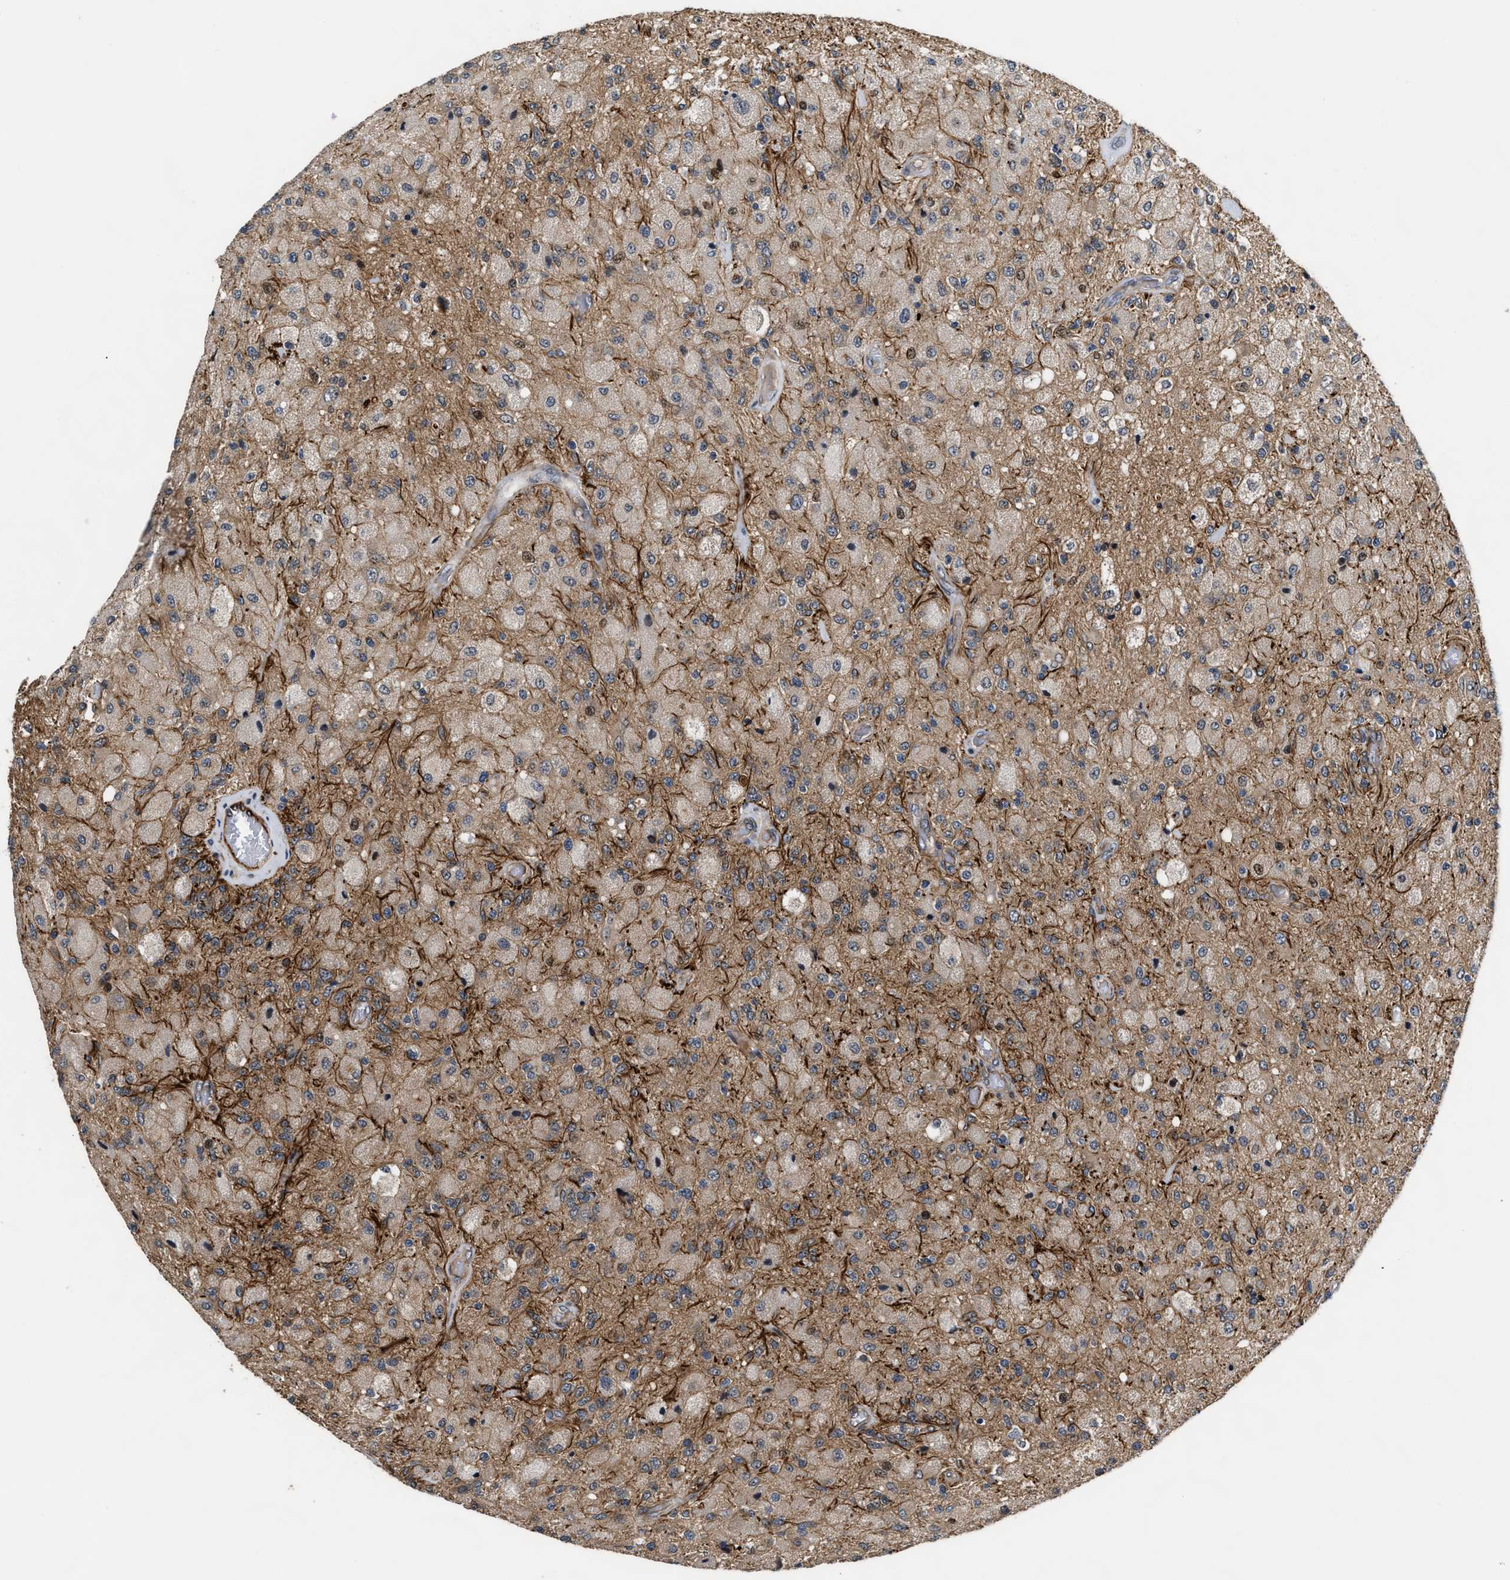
{"staining": {"intensity": "weak", "quantity": "25%-75%", "location": "cytoplasmic/membranous"}, "tissue": "glioma", "cell_type": "Tumor cells", "image_type": "cancer", "snomed": [{"axis": "morphology", "description": "Normal tissue, NOS"}, {"axis": "morphology", "description": "Glioma, malignant, High grade"}, {"axis": "topography", "description": "Cerebral cortex"}], "caption": "Immunohistochemical staining of glioma demonstrates low levels of weak cytoplasmic/membranous positivity in about 25%-75% of tumor cells.", "gene": "ALDH3A2", "patient": {"sex": "male", "age": 77}}